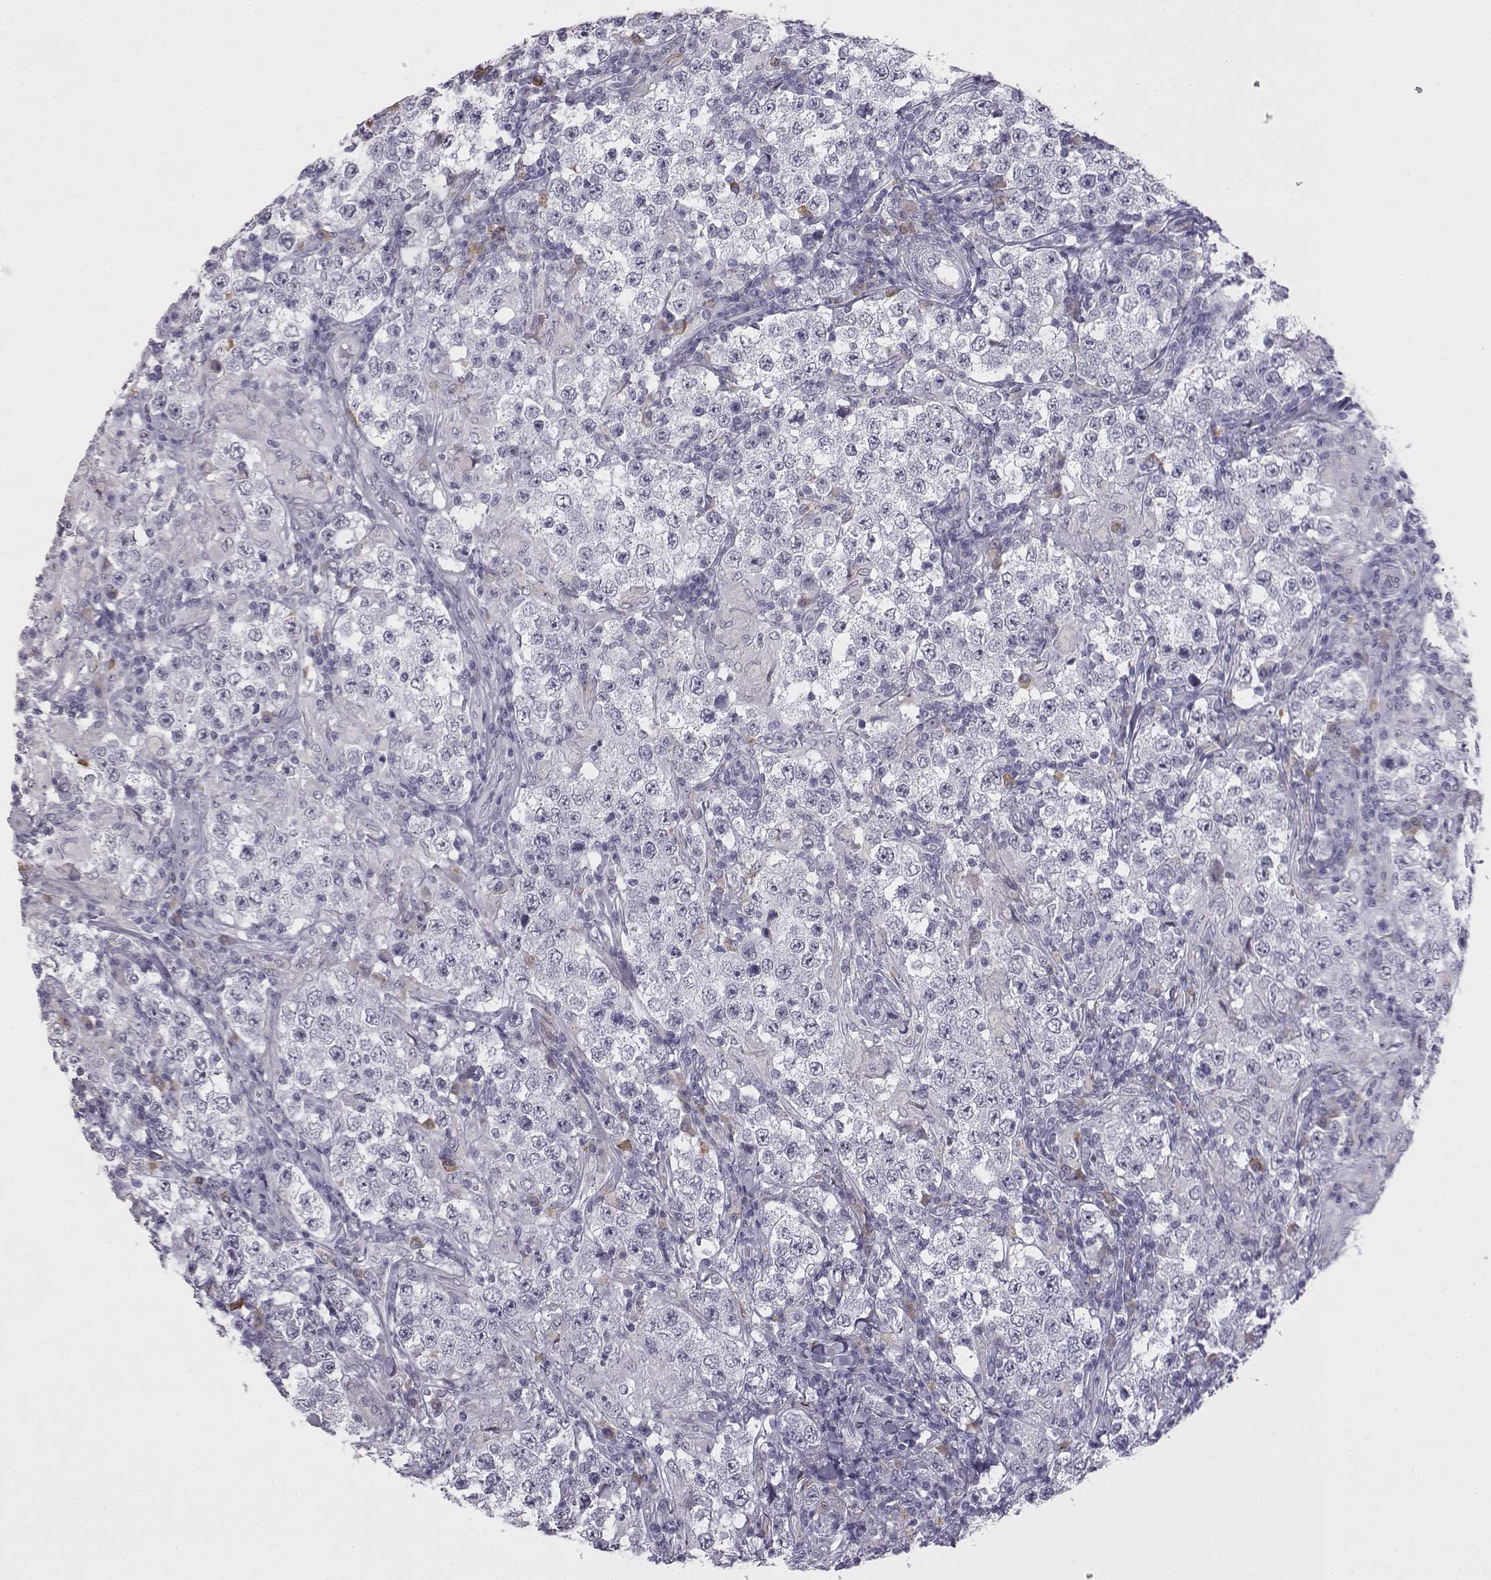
{"staining": {"intensity": "negative", "quantity": "none", "location": "none"}, "tissue": "testis cancer", "cell_type": "Tumor cells", "image_type": "cancer", "snomed": [{"axis": "morphology", "description": "Seminoma, NOS"}, {"axis": "morphology", "description": "Carcinoma, Embryonal, NOS"}, {"axis": "topography", "description": "Testis"}], "caption": "IHC of human testis cancer (embryonal carcinoma) reveals no staining in tumor cells.", "gene": "VGF", "patient": {"sex": "male", "age": 41}}